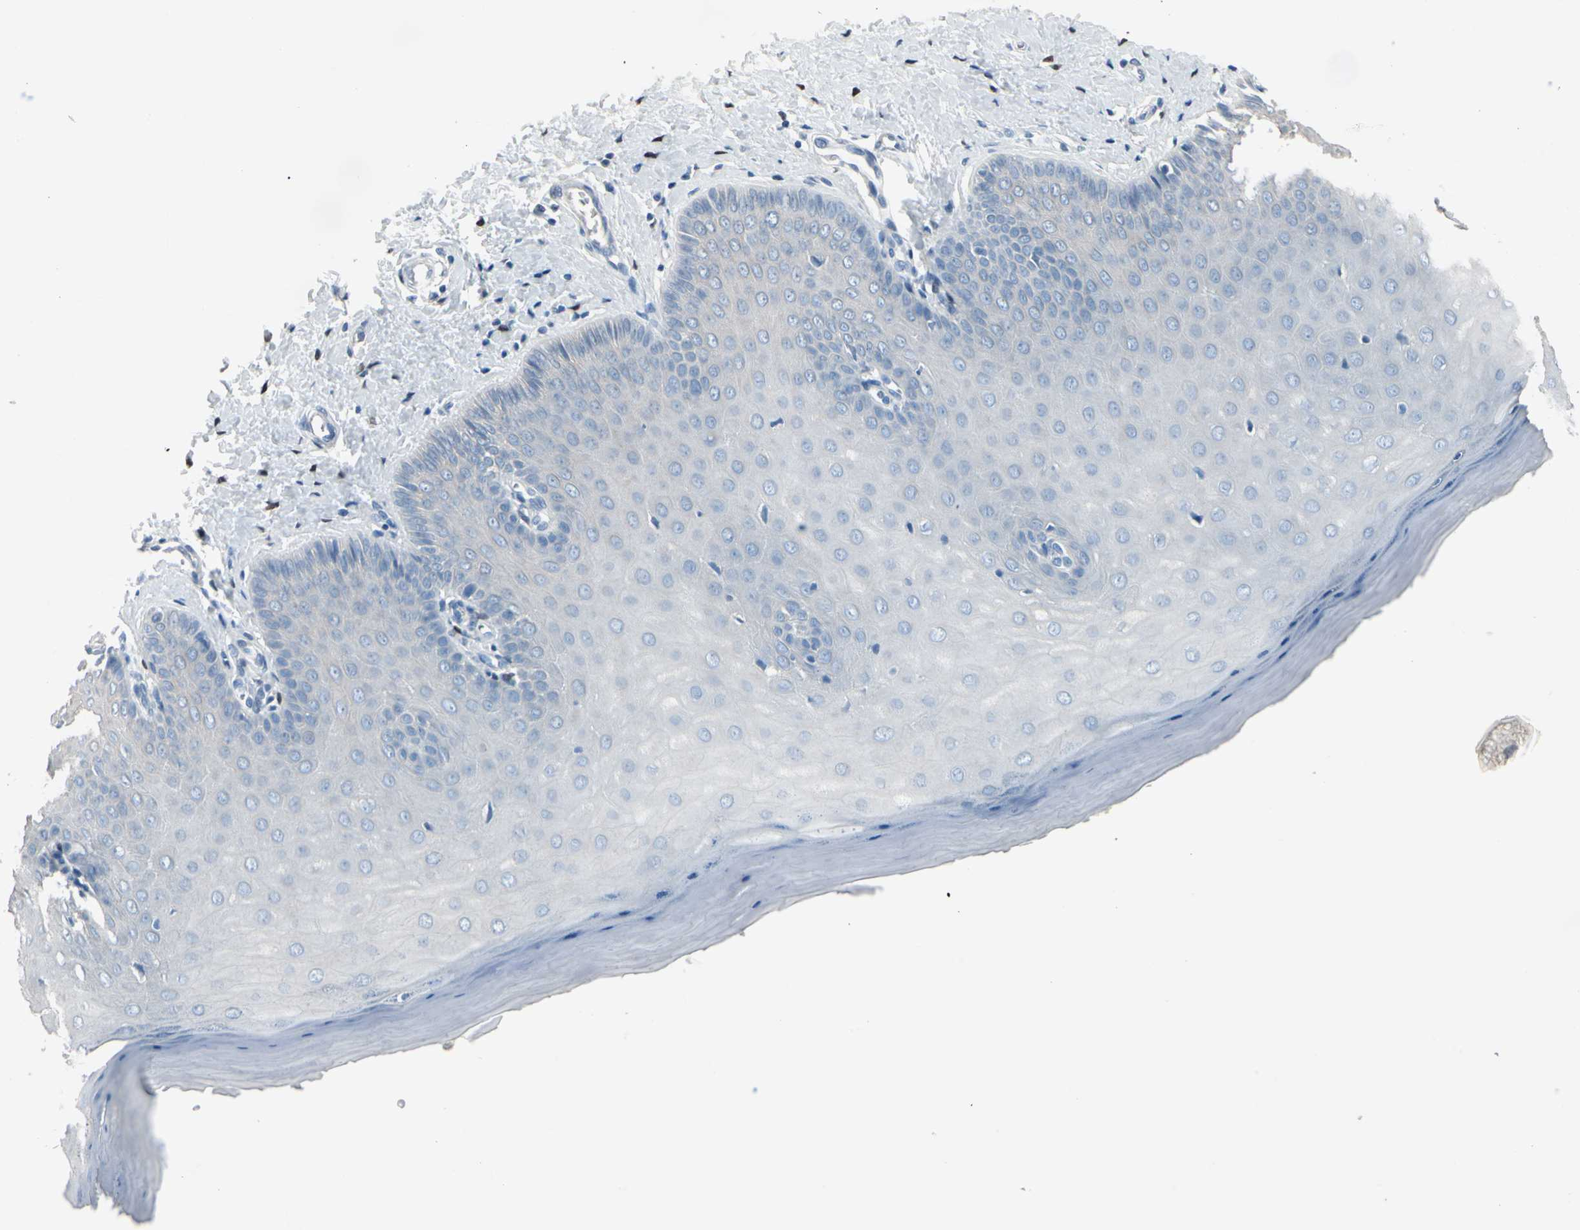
{"staining": {"intensity": "negative", "quantity": "none", "location": "none"}, "tissue": "cervix", "cell_type": "Squamous epithelial cells", "image_type": "normal", "snomed": [{"axis": "morphology", "description": "Normal tissue, NOS"}, {"axis": "topography", "description": "Cervix"}], "caption": "Cervix stained for a protein using IHC exhibits no staining squamous epithelial cells.", "gene": "PGR", "patient": {"sex": "female", "age": 55}}